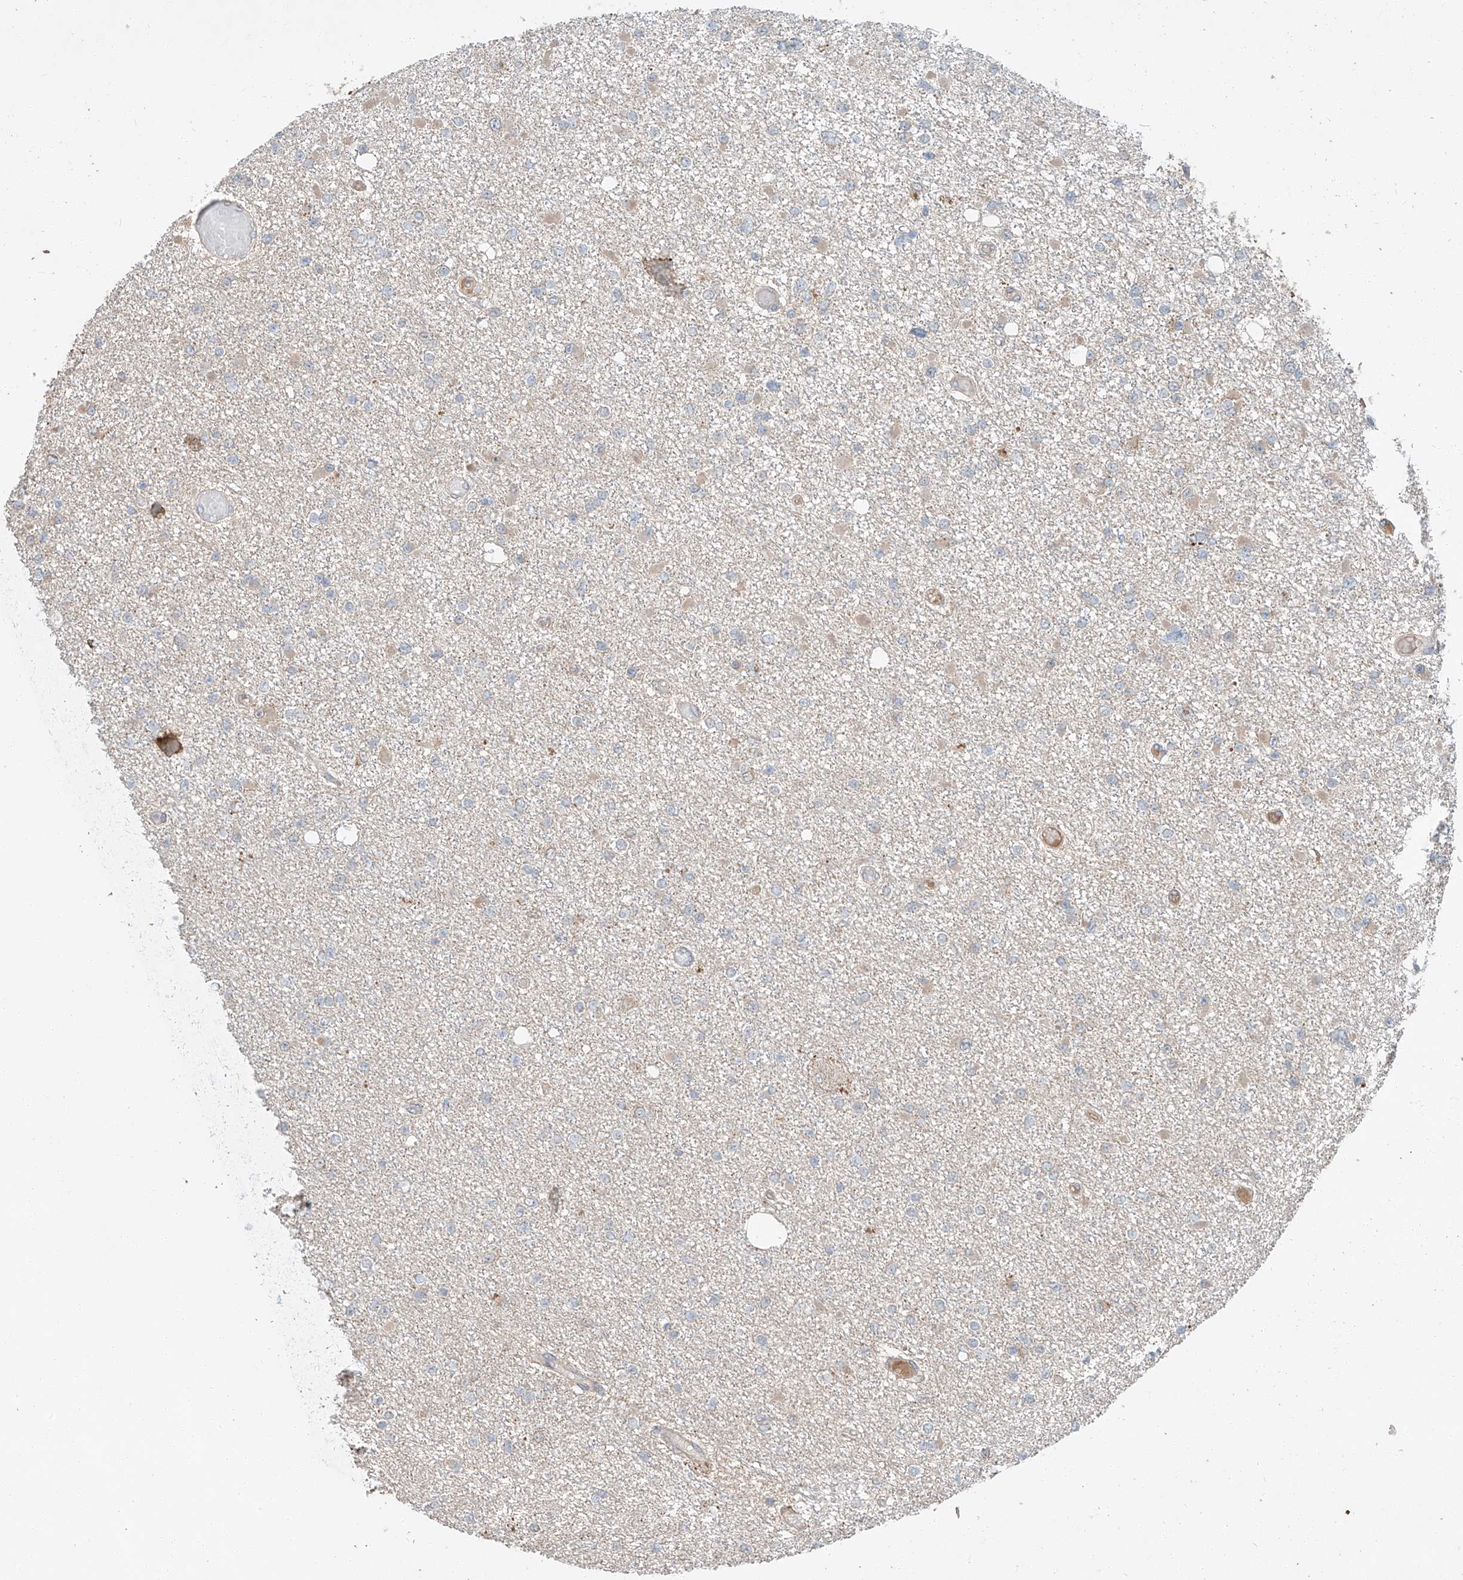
{"staining": {"intensity": "negative", "quantity": "none", "location": "none"}, "tissue": "glioma", "cell_type": "Tumor cells", "image_type": "cancer", "snomed": [{"axis": "morphology", "description": "Glioma, malignant, Low grade"}, {"axis": "topography", "description": "Brain"}], "caption": "Tumor cells are negative for protein expression in human malignant glioma (low-grade).", "gene": "STX19", "patient": {"sex": "female", "age": 22}}